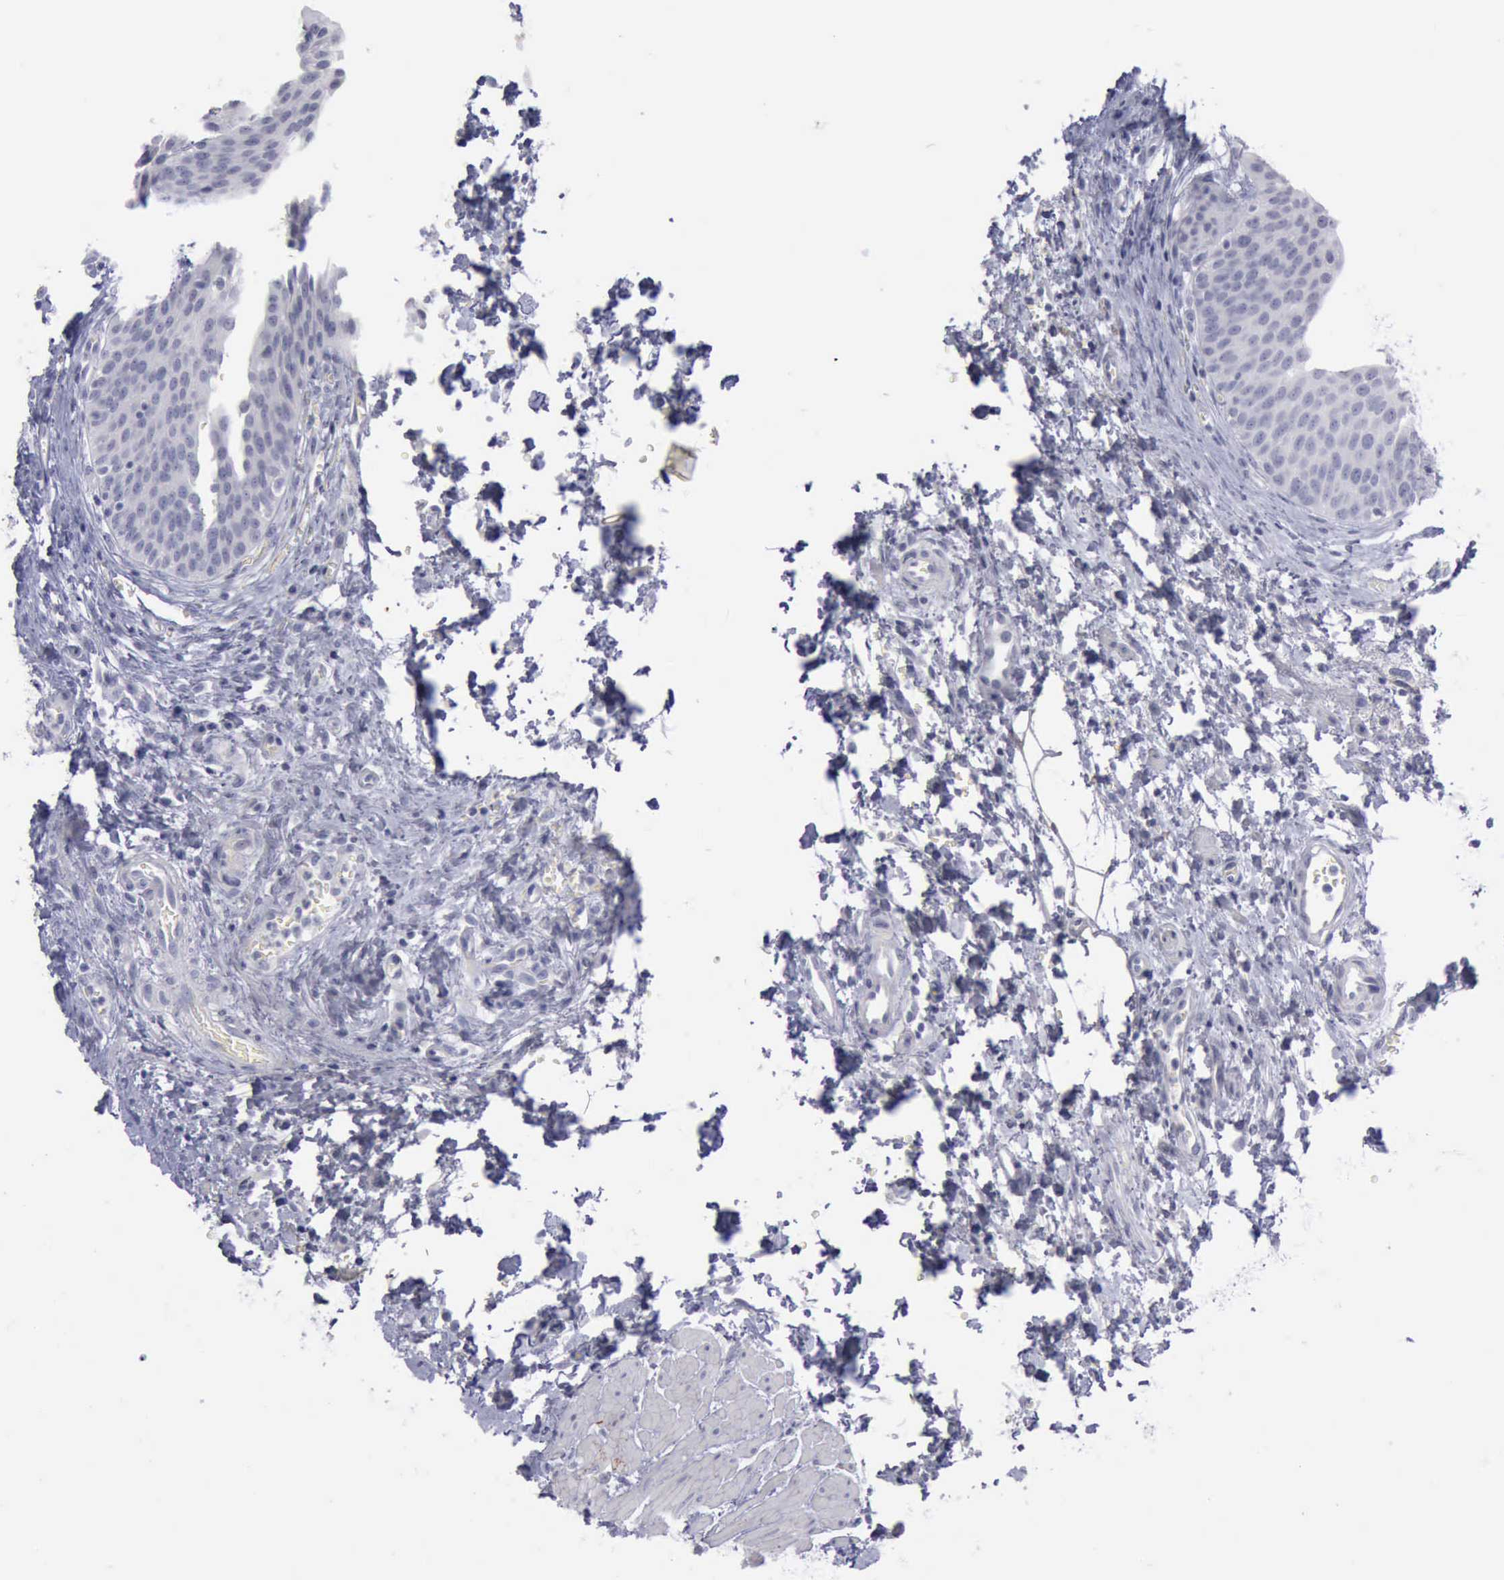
{"staining": {"intensity": "negative", "quantity": "none", "location": "none"}, "tissue": "urinary bladder", "cell_type": "Urothelial cells", "image_type": "normal", "snomed": [{"axis": "morphology", "description": "Normal tissue, NOS"}, {"axis": "topography", "description": "Smooth muscle"}, {"axis": "topography", "description": "Urinary bladder"}], "caption": "An image of human urinary bladder is negative for staining in urothelial cells.", "gene": "CDH2", "patient": {"sex": "male", "age": 35}}